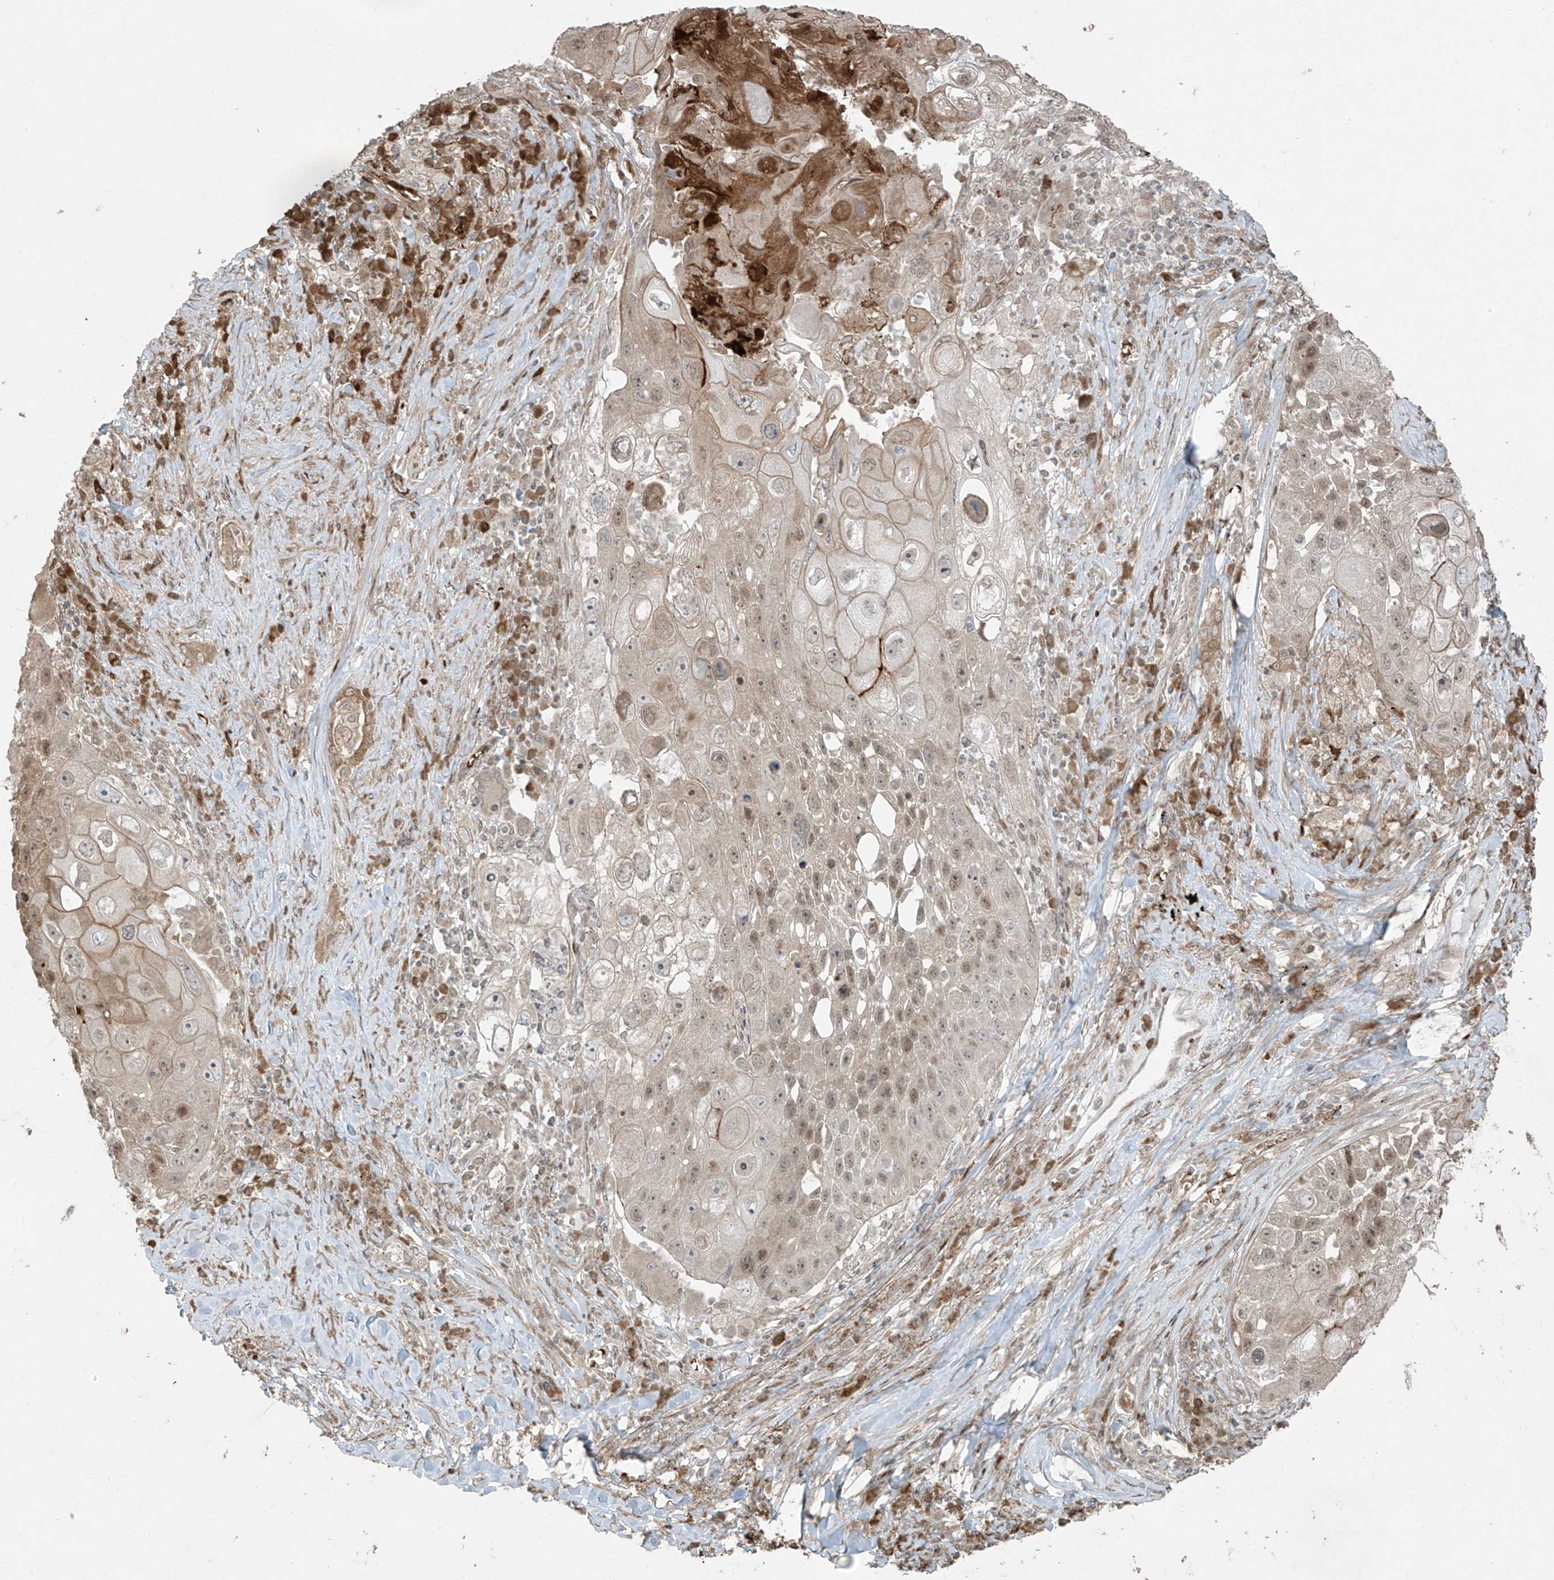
{"staining": {"intensity": "weak", "quantity": "<25%", "location": "nuclear"}, "tissue": "lung cancer", "cell_type": "Tumor cells", "image_type": "cancer", "snomed": [{"axis": "morphology", "description": "Squamous cell carcinoma, NOS"}, {"axis": "topography", "description": "Lung"}], "caption": "A micrograph of human lung cancer (squamous cell carcinoma) is negative for staining in tumor cells. (DAB immunohistochemistry (IHC), high magnification).", "gene": "TTC22", "patient": {"sex": "male", "age": 61}}